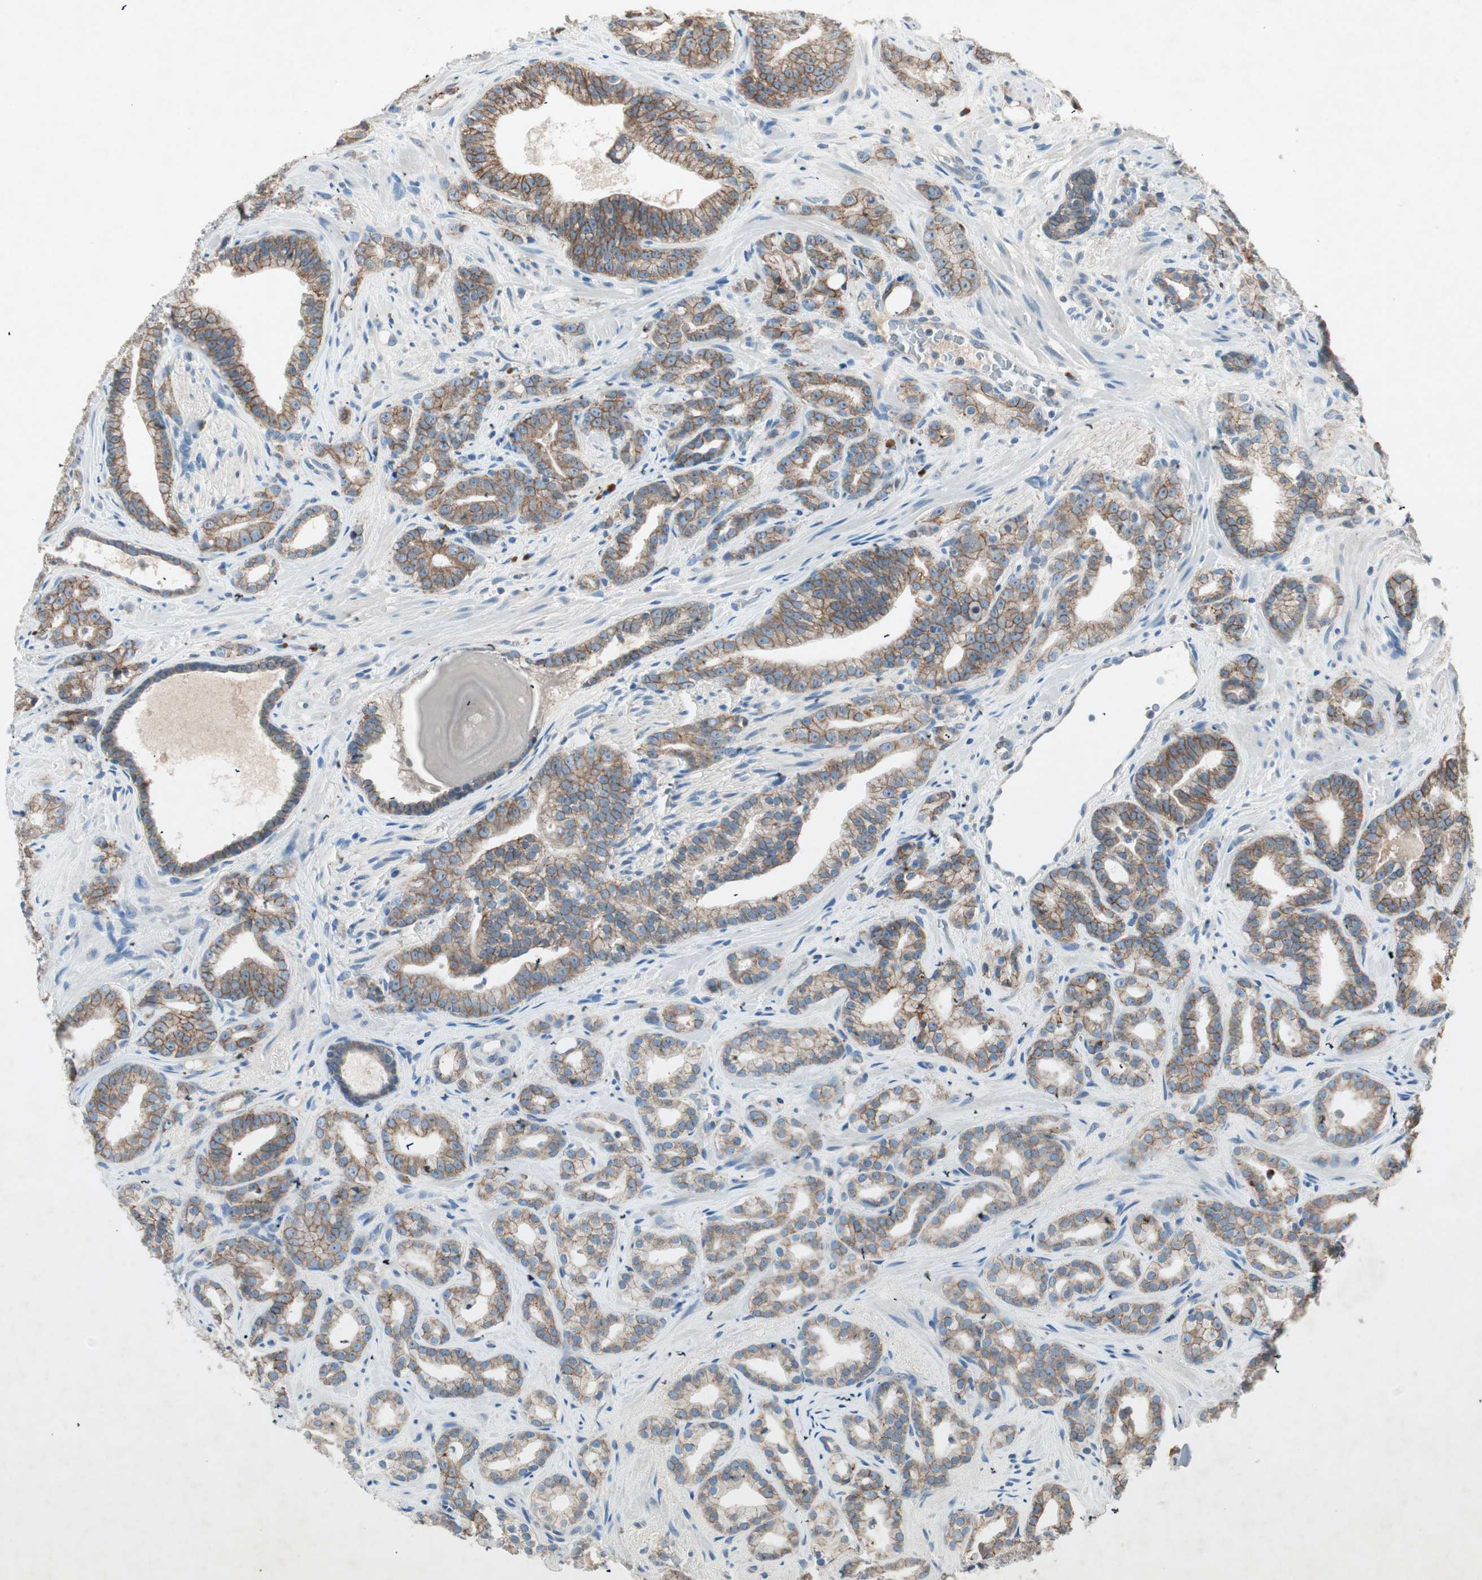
{"staining": {"intensity": "moderate", "quantity": ">75%", "location": "cytoplasmic/membranous"}, "tissue": "prostate cancer", "cell_type": "Tumor cells", "image_type": "cancer", "snomed": [{"axis": "morphology", "description": "Adenocarcinoma, Low grade"}, {"axis": "topography", "description": "Prostate"}], "caption": "Tumor cells show moderate cytoplasmic/membranous staining in approximately >75% of cells in prostate adenocarcinoma (low-grade). The staining is performed using DAB (3,3'-diaminobenzidine) brown chromogen to label protein expression. The nuclei are counter-stained blue using hematoxylin.", "gene": "NKAIN1", "patient": {"sex": "male", "age": 63}}